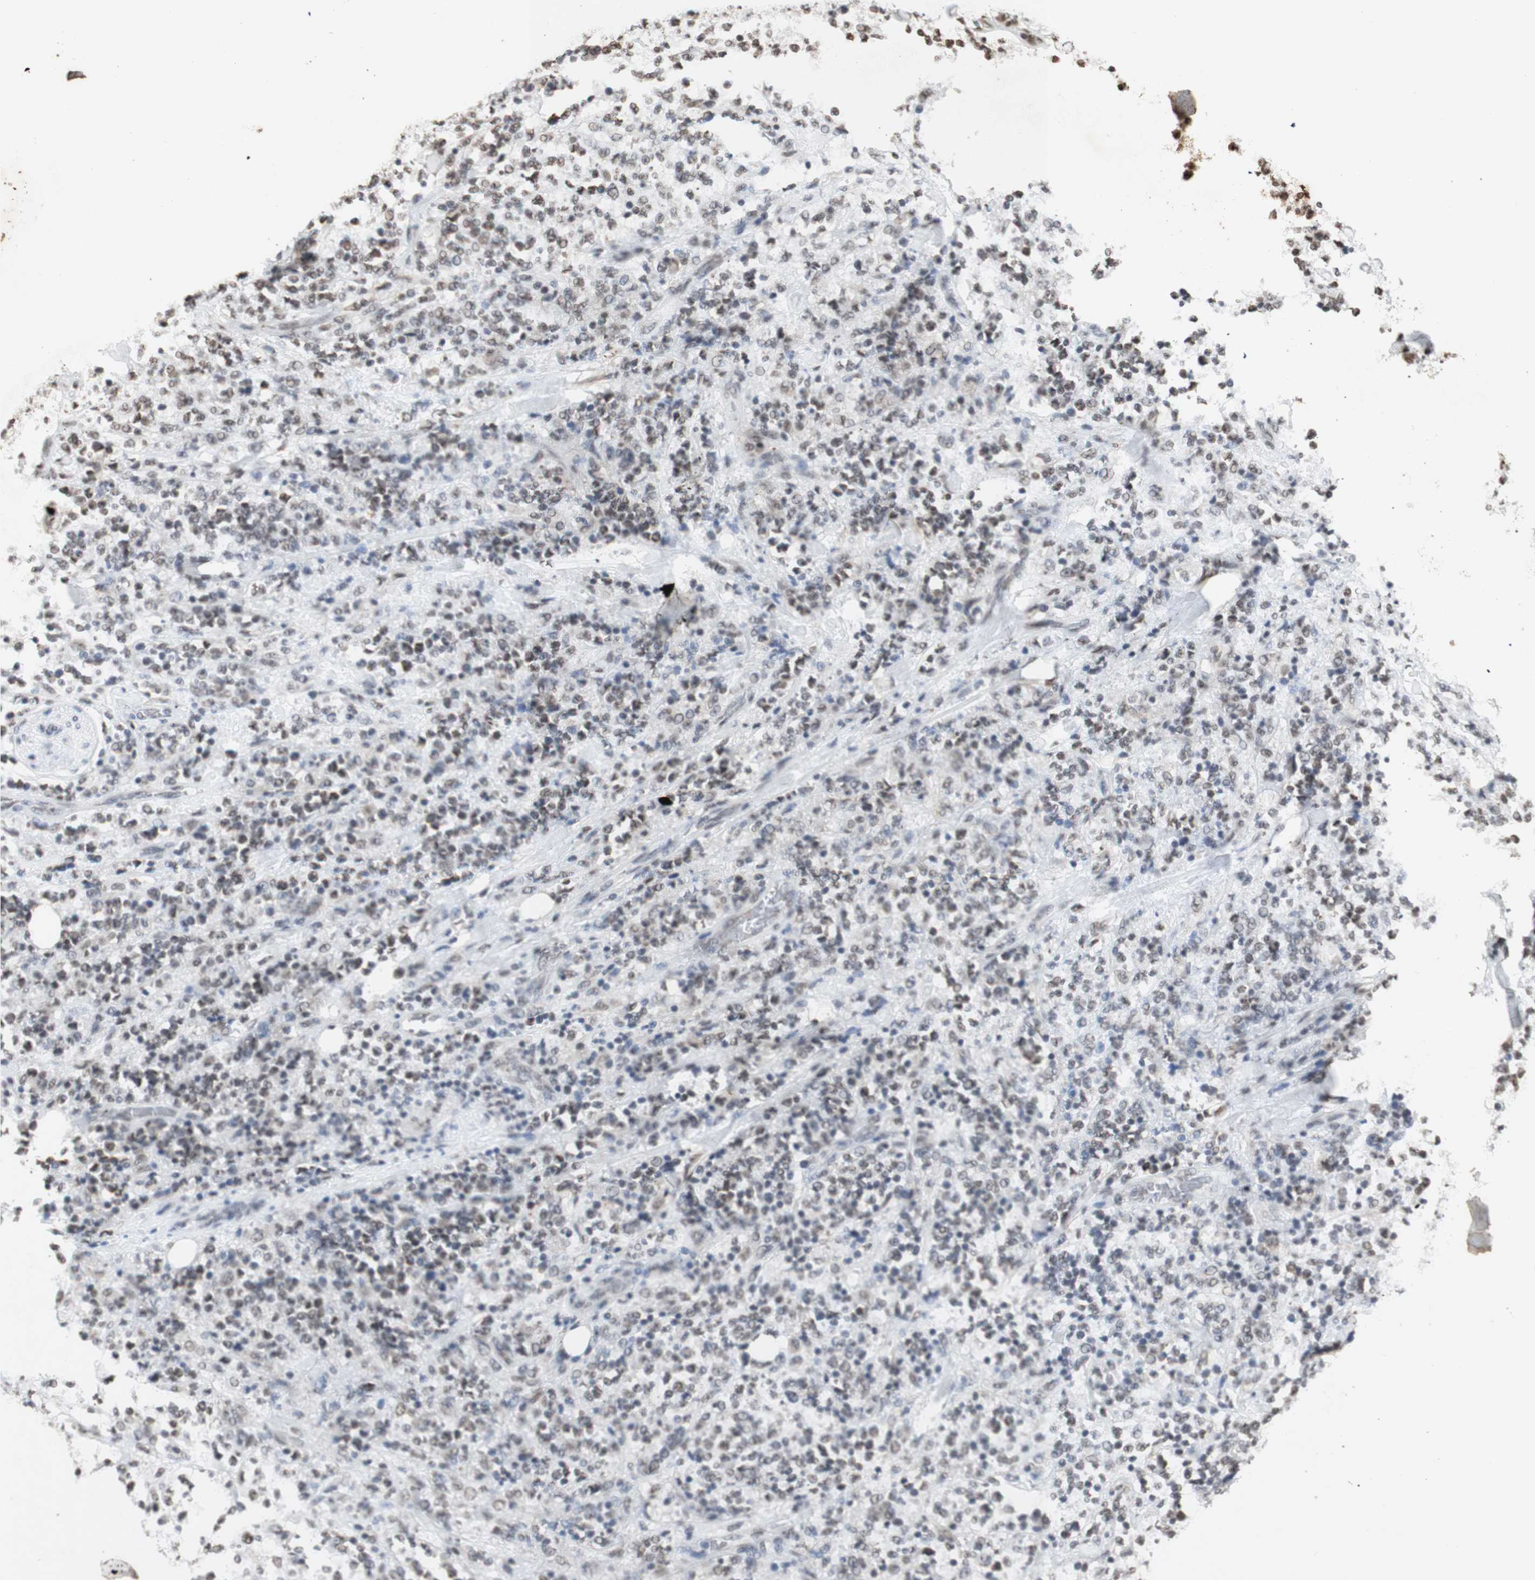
{"staining": {"intensity": "moderate", "quantity": ">75%", "location": "nuclear"}, "tissue": "lymphoma", "cell_type": "Tumor cells", "image_type": "cancer", "snomed": [{"axis": "morphology", "description": "Malignant lymphoma, non-Hodgkin's type, High grade"}, {"axis": "topography", "description": "Soft tissue"}], "caption": "Human malignant lymphoma, non-Hodgkin's type (high-grade) stained with a brown dye displays moderate nuclear positive positivity in approximately >75% of tumor cells.", "gene": "SNRPB", "patient": {"sex": "male", "age": 18}}